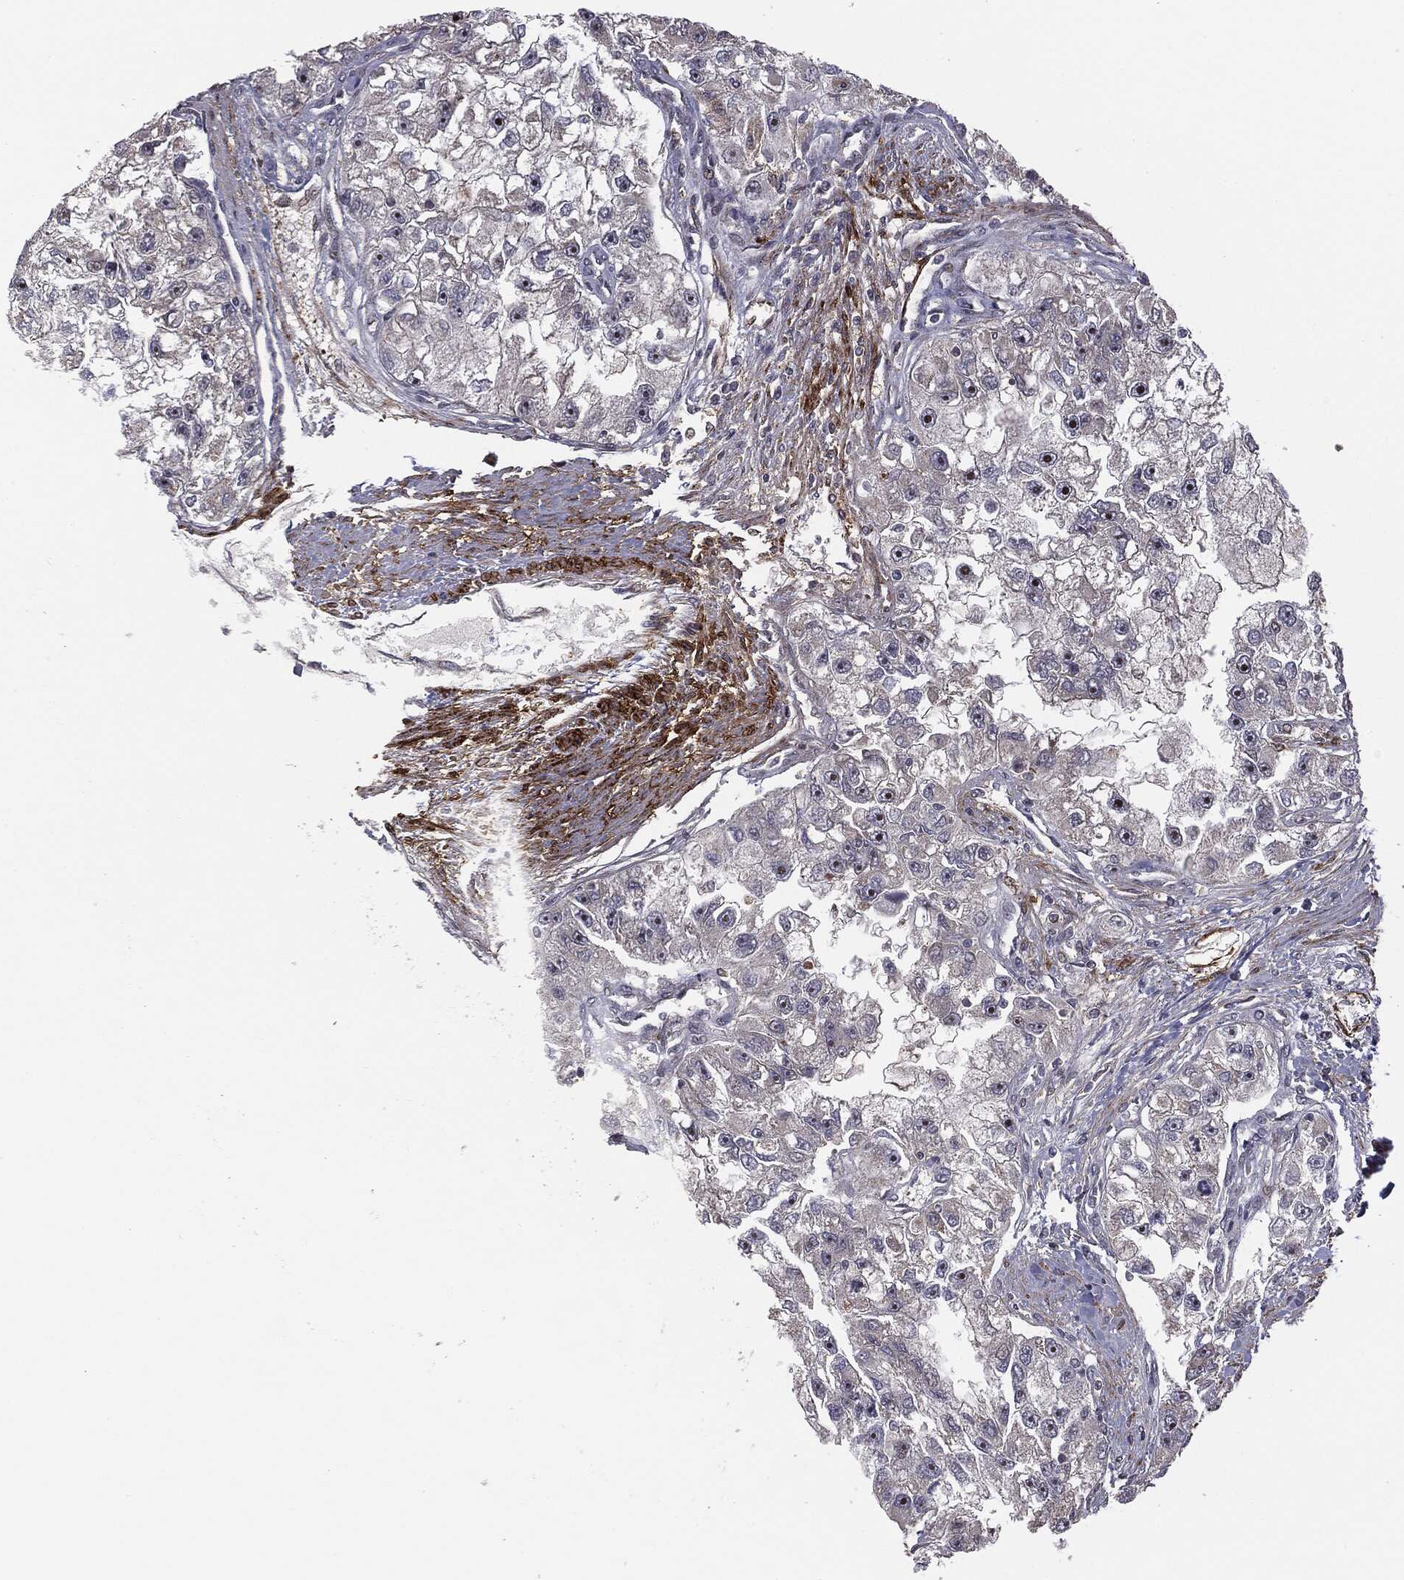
{"staining": {"intensity": "negative", "quantity": "none", "location": "none"}, "tissue": "renal cancer", "cell_type": "Tumor cells", "image_type": "cancer", "snomed": [{"axis": "morphology", "description": "Adenocarcinoma, NOS"}, {"axis": "topography", "description": "Kidney"}], "caption": "Tumor cells are negative for brown protein staining in renal cancer. (DAB IHC visualized using brightfield microscopy, high magnification).", "gene": "PTEN", "patient": {"sex": "male", "age": 63}}